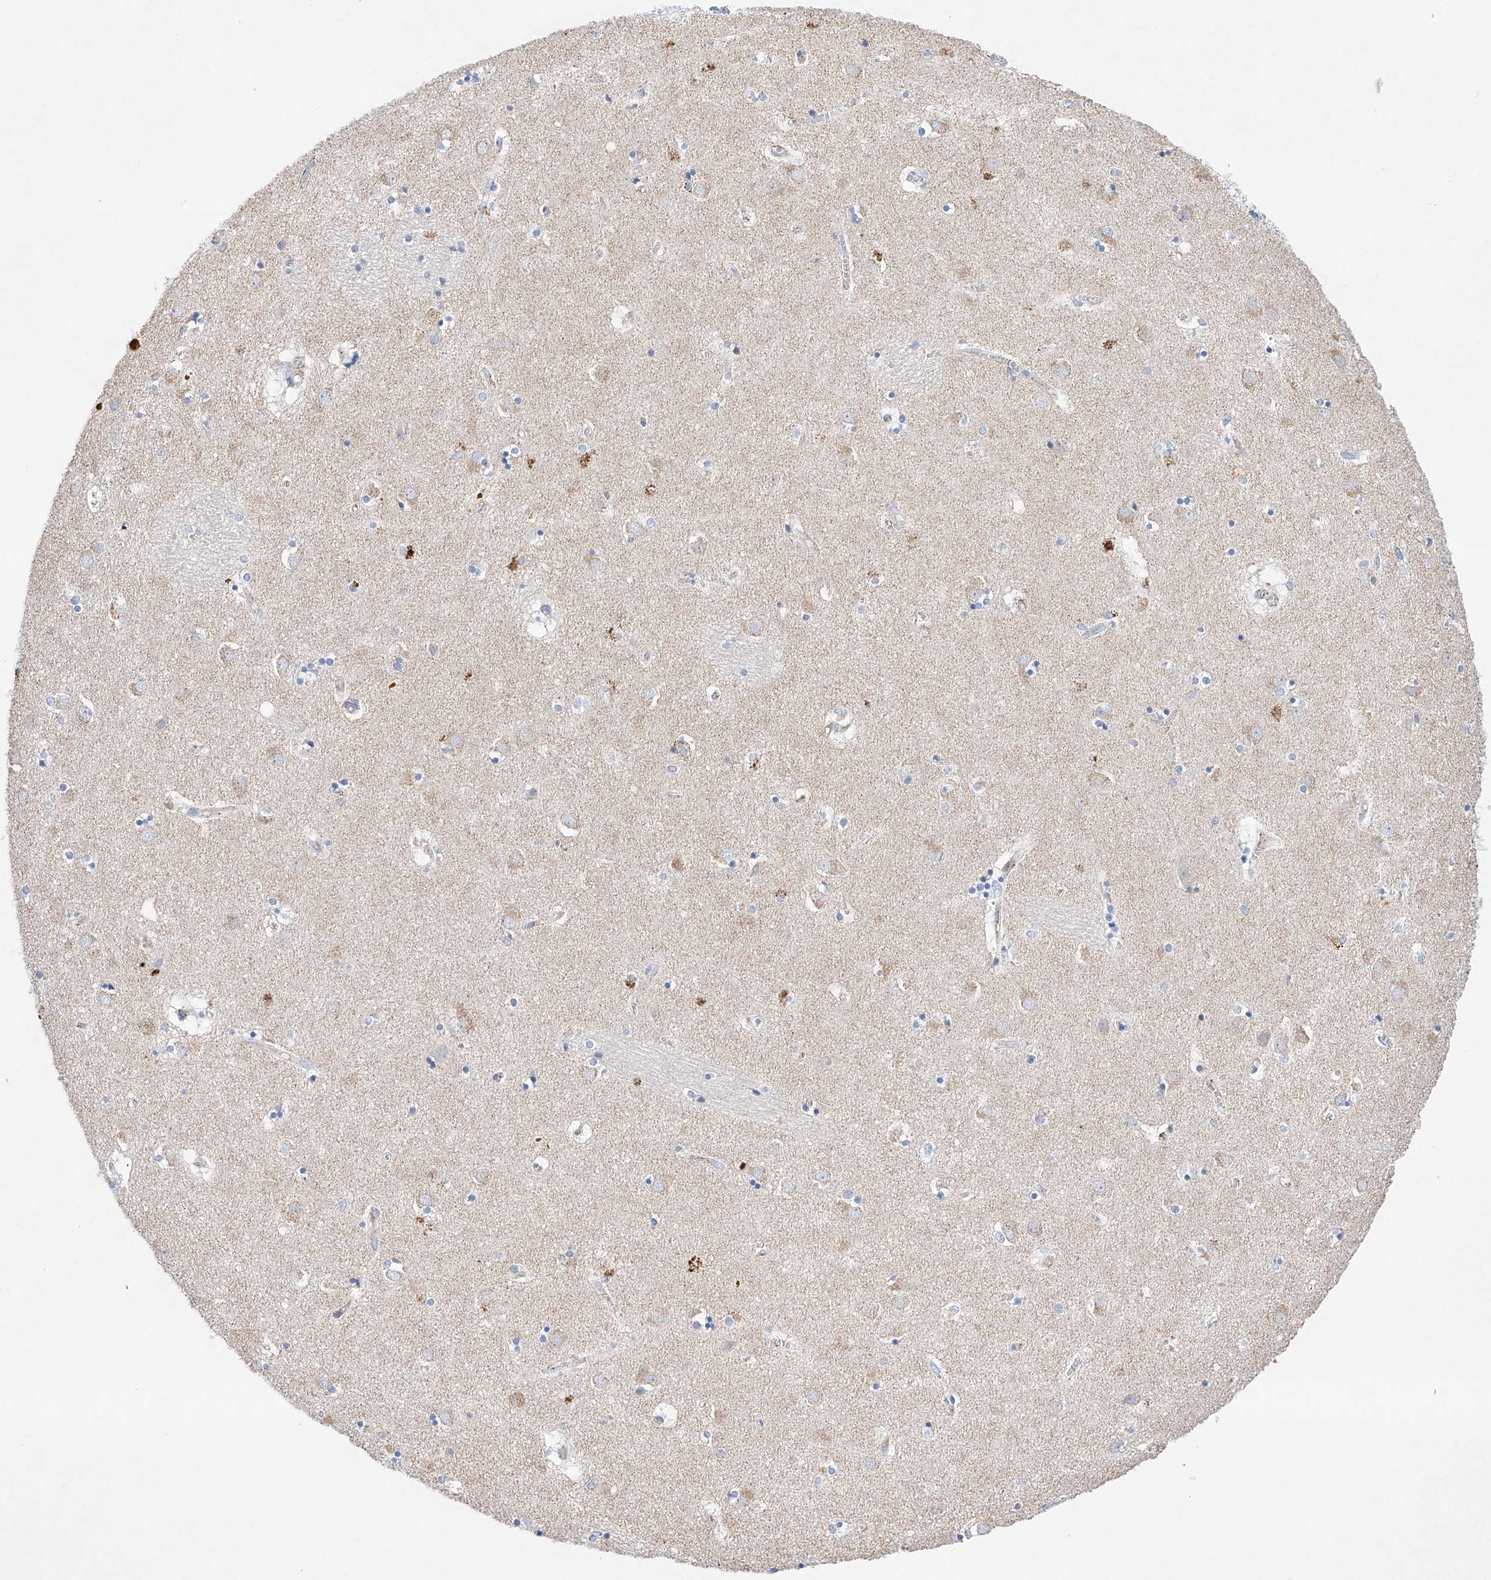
{"staining": {"intensity": "negative", "quantity": "none", "location": "none"}, "tissue": "caudate", "cell_type": "Glial cells", "image_type": "normal", "snomed": [{"axis": "morphology", "description": "Normal tissue, NOS"}, {"axis": "topography", "description": "Lateral ventricle wall"}], "caption": "Immunohistochemical staining of benign human caudate exhibits no significant expression in glial cells. (DAB IHC visualized using brightfield microscopy, high magnification).", "gene": "ETV7", "patient": {"sex": "male", "age": 70}}